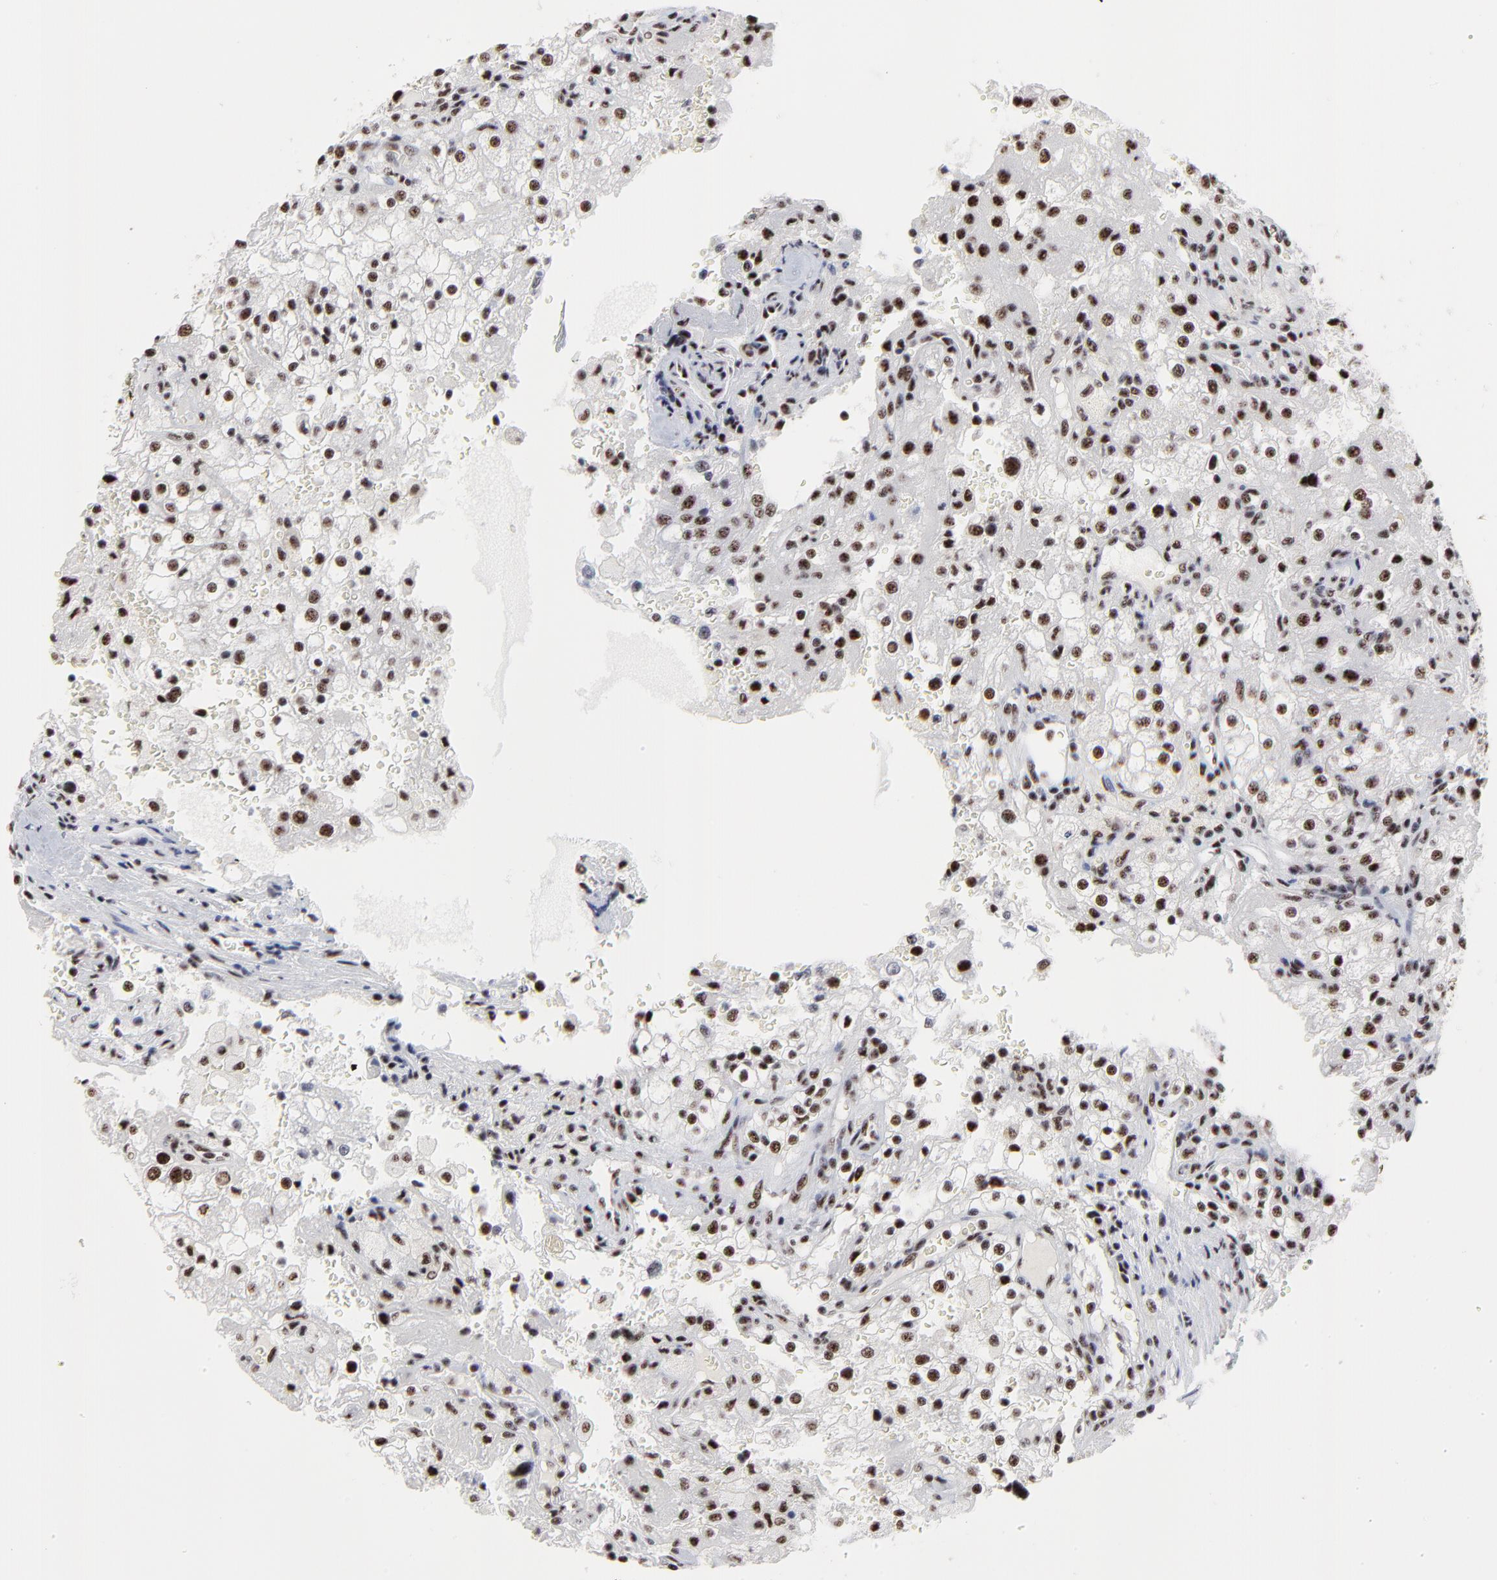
{"staining": {"intensity": "moderate", "quantity": ">75%", "location": "nuclear"}, "tissue": "renal cancer", "cell_type": "Tumor cells", "image_type": "cancer", "snomed": [{"axis": "morphology", "description": "Carcinoid, malignant, NOS"}, {"axis": "topography", "description": "Kidney"}], "caption": "A medium amount of moderate nuclear expression is seen in approximately >75% of tumor cells in renal carcinoid (malignant) tissue.", "gene": "MBD4", "patient": {"sex": "female", "age": 41}}